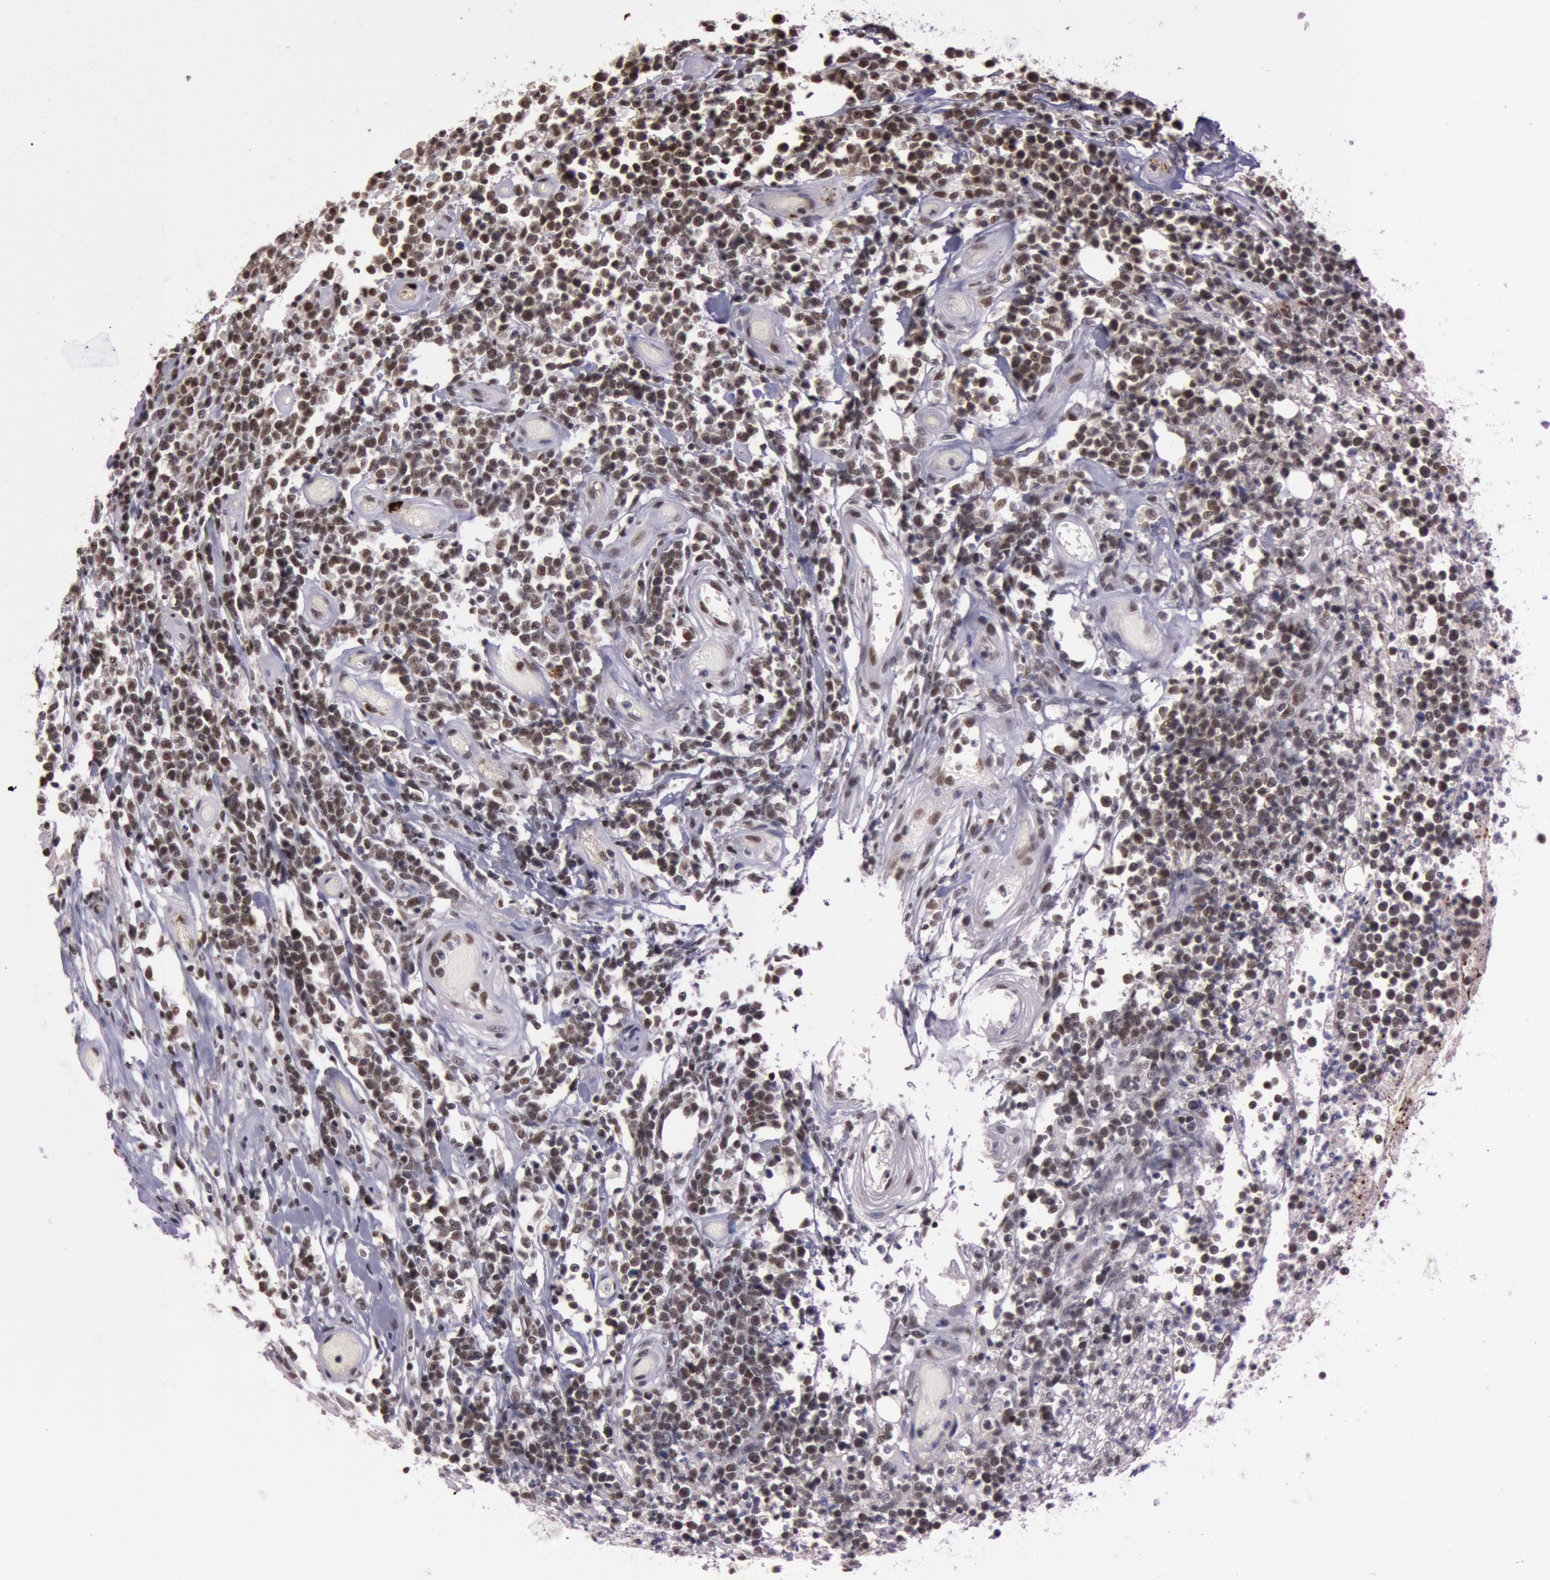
{"staining": {"intensity": "moderate", "quantity": "25%-75%", "location": "nuclear"}, "tissue": "lymphoma", "cell_type": "Tumor cells", "image_type": "cancer", "snomed": [{"axis": "morphology", "description": "Malignant lymphoma, non-Hodgkin's type, High grade"}, {"axis": "topography", "description": "Colon"}], "caption": "A brown stain labels moderate nuclear staining of a protein in high-grade malignant lymphoma, non-Hodgkin's type tumor cells. The protein is stained brown, and the nuclei are stained in blue (DAB (3,3'-diaminobenzidine) IHC with brightfield microscopy, high magnification).", "gene": "TASL", "patient": {"sex": "male", "age": 82}}